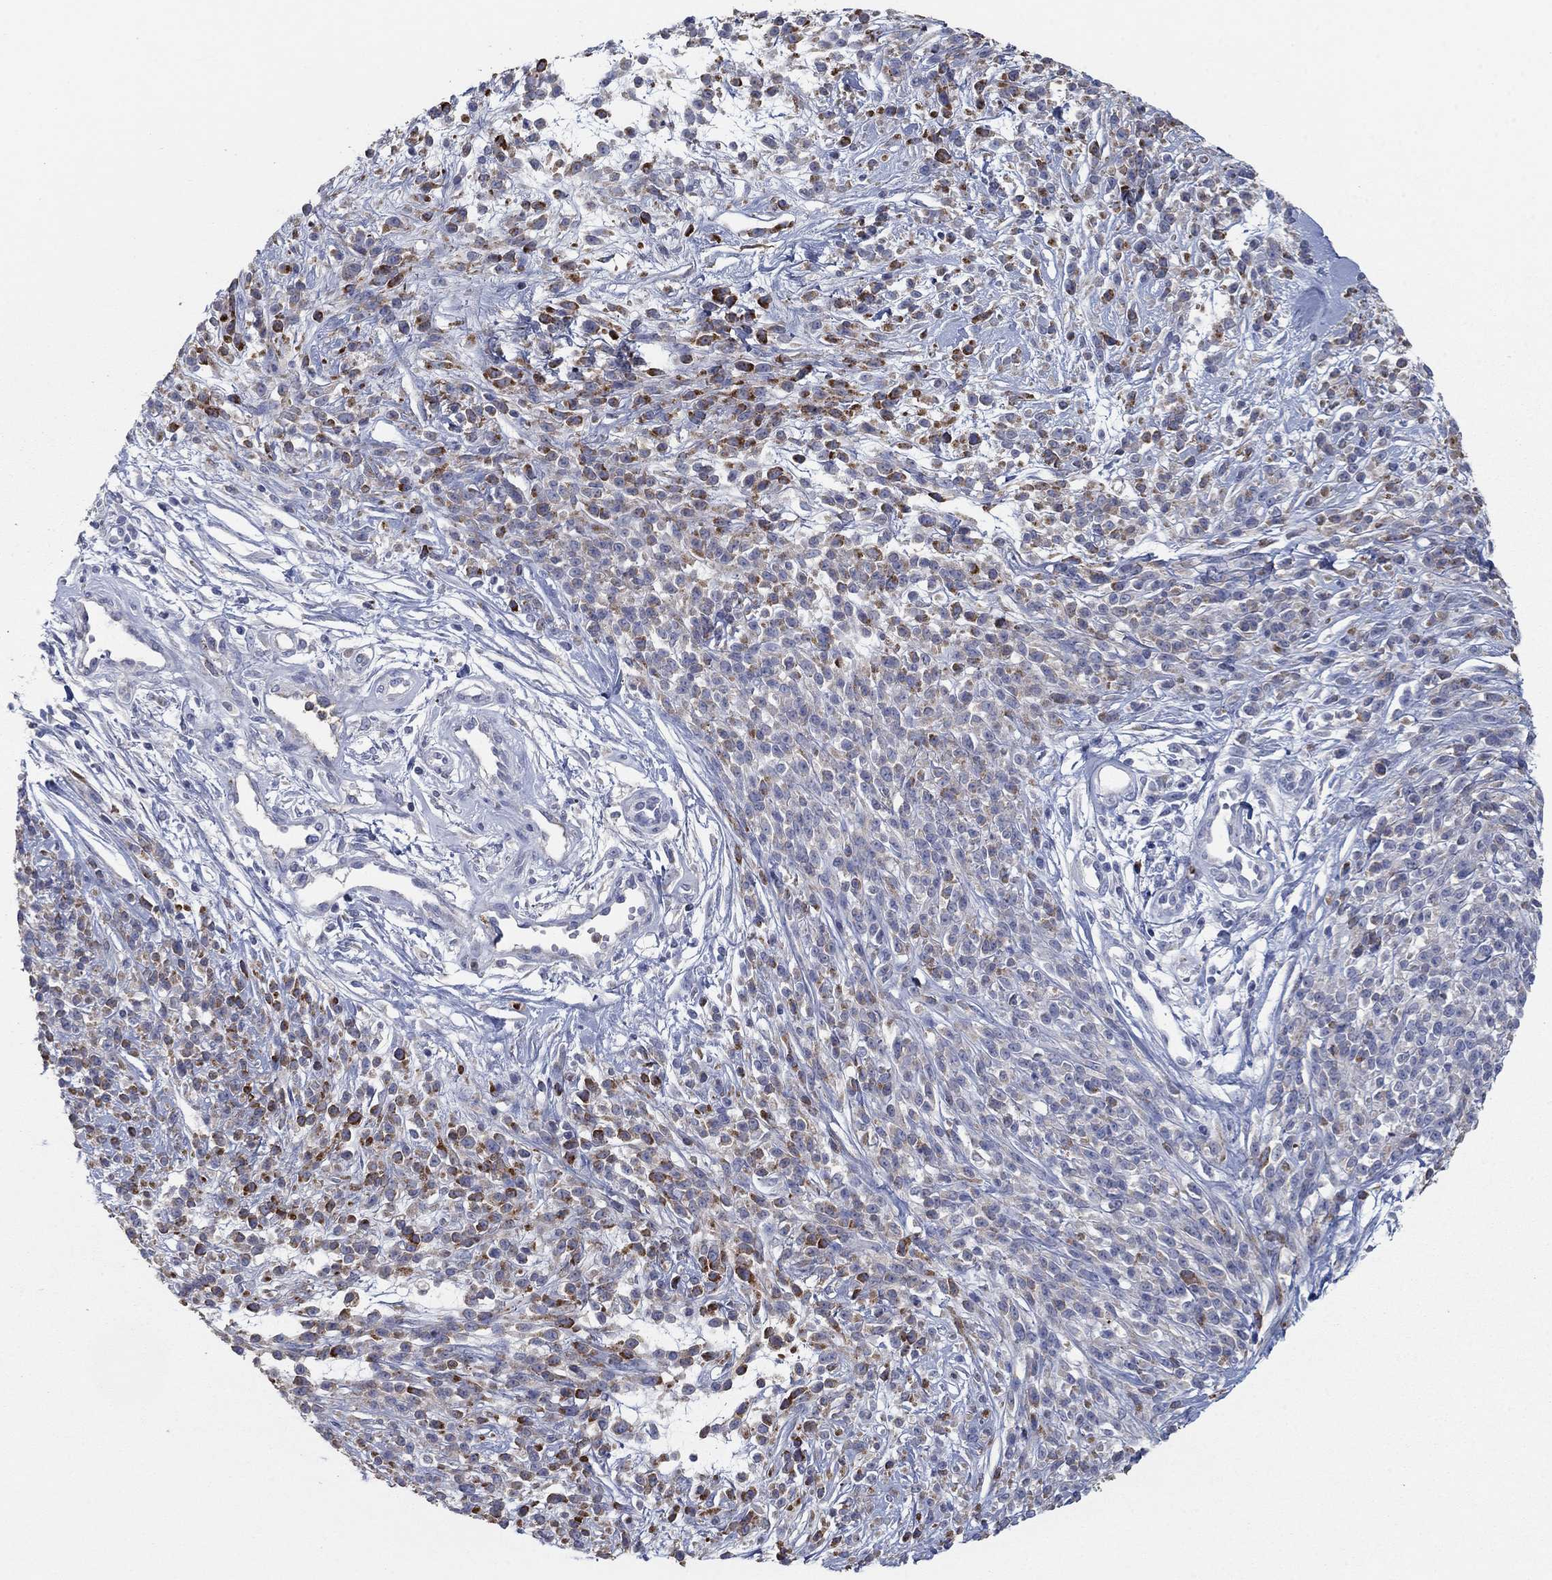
{"staining": {"intensity": "strong", "quantity": "25%-75%", "location": "cytoplasmic/membranous"}, "tissue": "melanoma", "cell_type": "Tumor cells", "image_type": "cancer", "snomed": [{"axis": "morphology", "description": "Malignant melanoma, NOS"}, {"axis": "topography", "description": "Skin"}, {"axis": "topography", "description": "Skin of trunk"}], "caption": "A high-resolution micrograph shows immunohistochemistry staining of melanoma, which shows strong cytoplasmic/membranous staining in approximately 25%-75% of tumor cells.", "gene": "APOC3", "patient": {"sex": "male", "age": 74}}